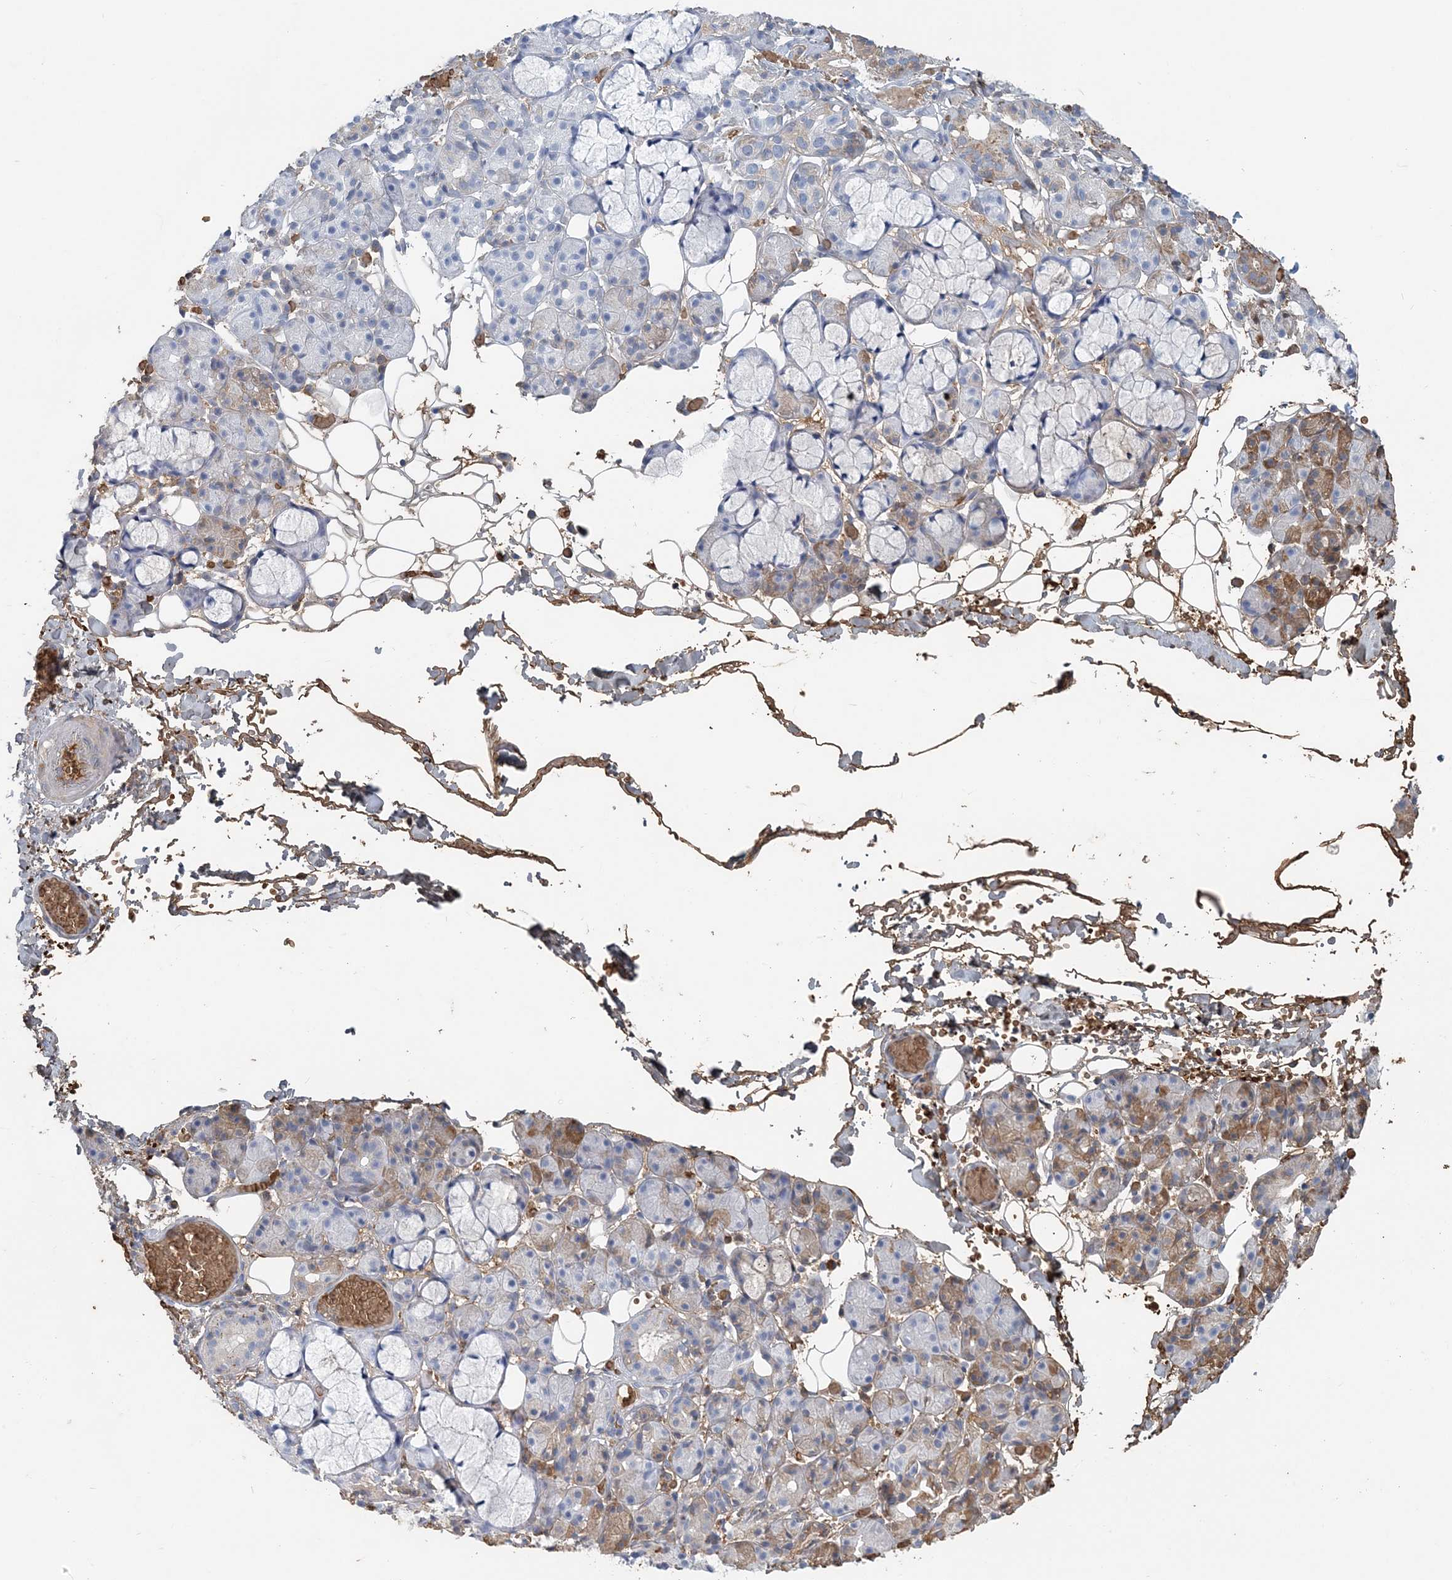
{"staining": {"intensity": "moderate", "quantity": "<25%", "location": "cytoplasmic/membranous"}, "tissue": "salivary gland", "cell_type": "Glandular cells", "image_type": "normal", "snomed": [{"axis": "morphology", "description": "Normal tissue, NOS"}, {"axis": "topography", "description": "Salivary gland"}], "caption": "Moderate cytoplasmic/membranous protein staining is seen in about <25% of glandular cells in salivary gland.", "gene": "HBD", "patient": {"sex": "male", "age": 63}}